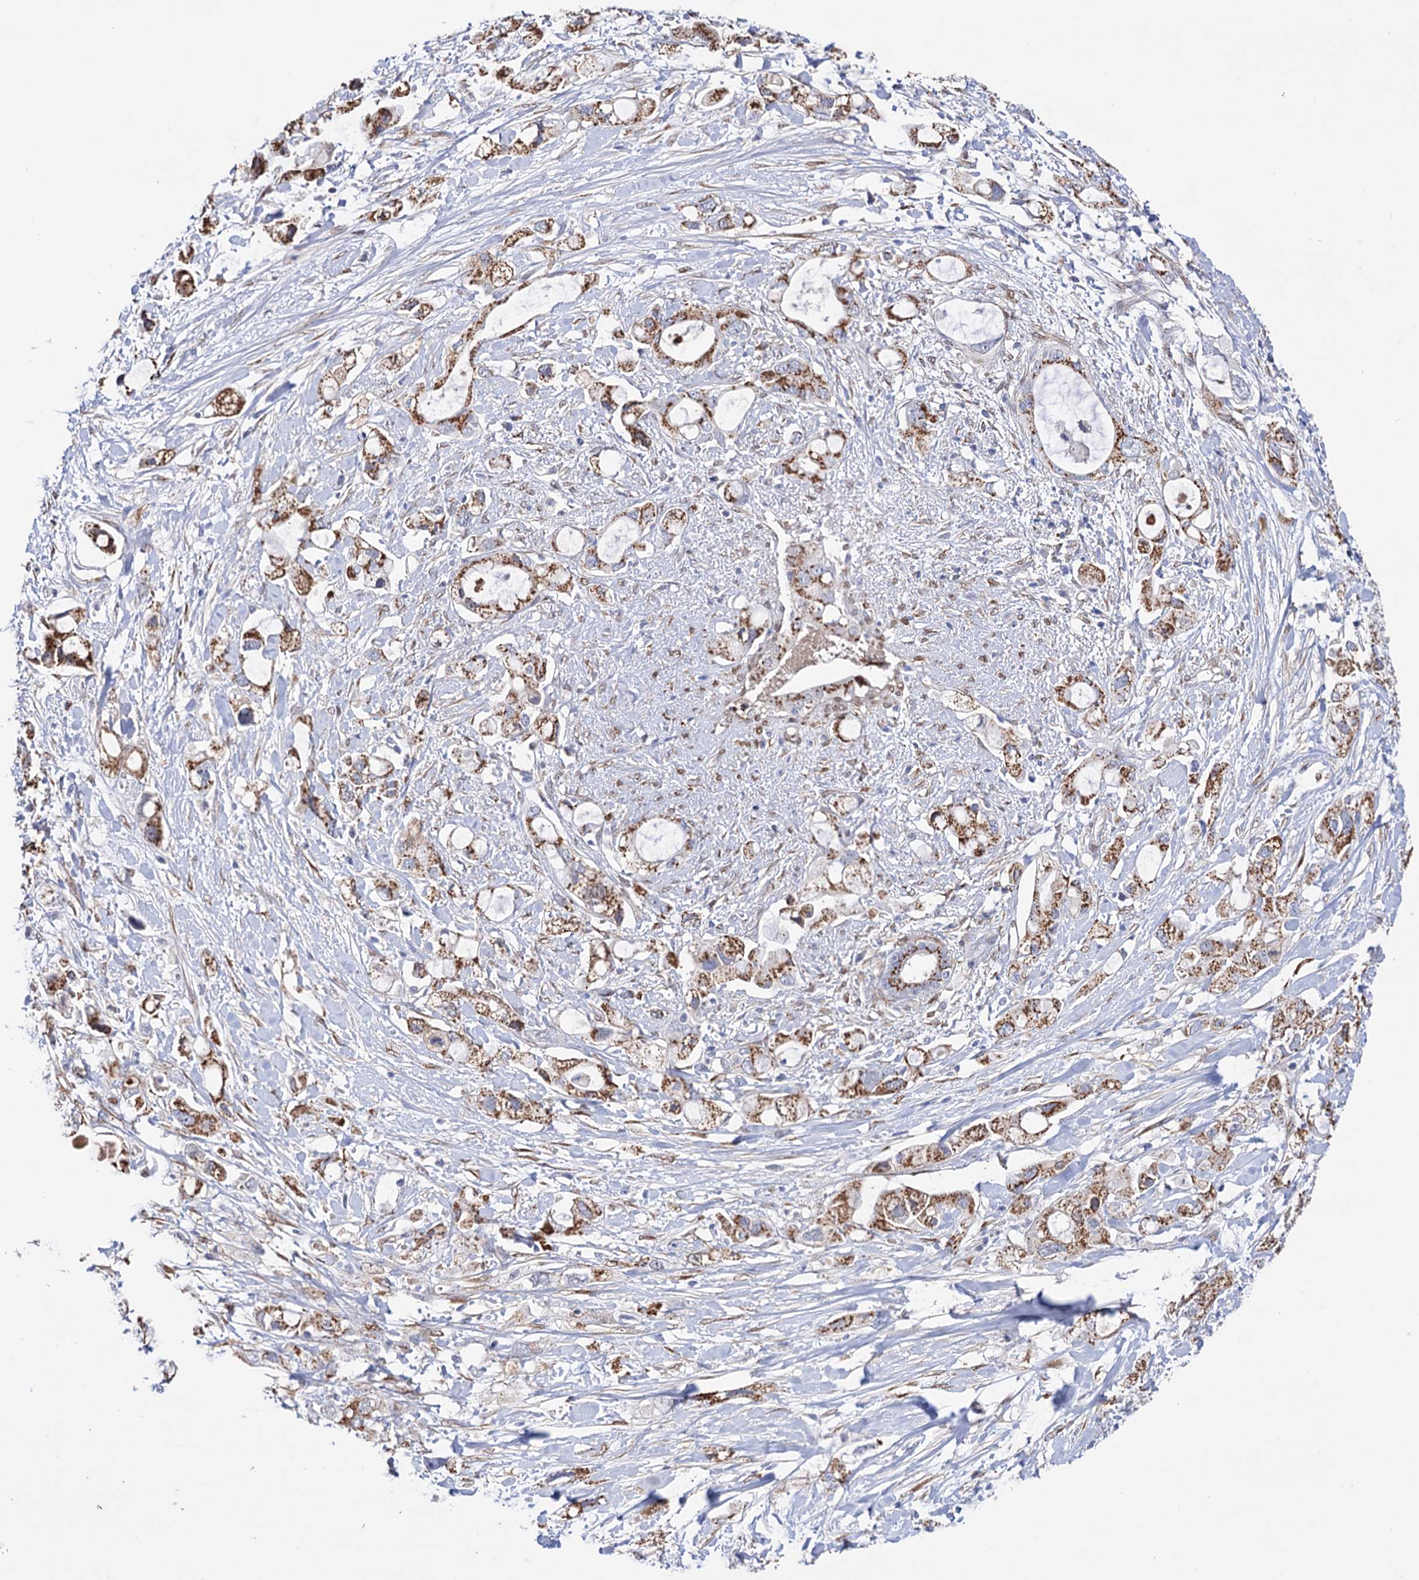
{"staining": {"intensity": "moderate", "quantity": ">75%", "location": "cytoplasmic/membranous"}, "tissue": "pancreatic cancer", "cell_type": "Tumor cells", "image_type": "cancer", "snomed": [{"axis": "morphology", "description": "Adenocarcinoma, NOS"}, {"axis": "topography", "description": "Pancreas"}], "caption": "Protein analysis of pancreatic cancer (adenocarcinoma) tissue demonstrates moderate cytoplasmic/membranous positivity in approximately >75% of tumor cells. (Stains: DAB (3,3'-diaminobenzidine) in brown, nuclei in blue, Microscopy: brightfield microscopy at high magnification).", "gene": "C11orf96", "patient": {"sex": "female", "age": 56}}